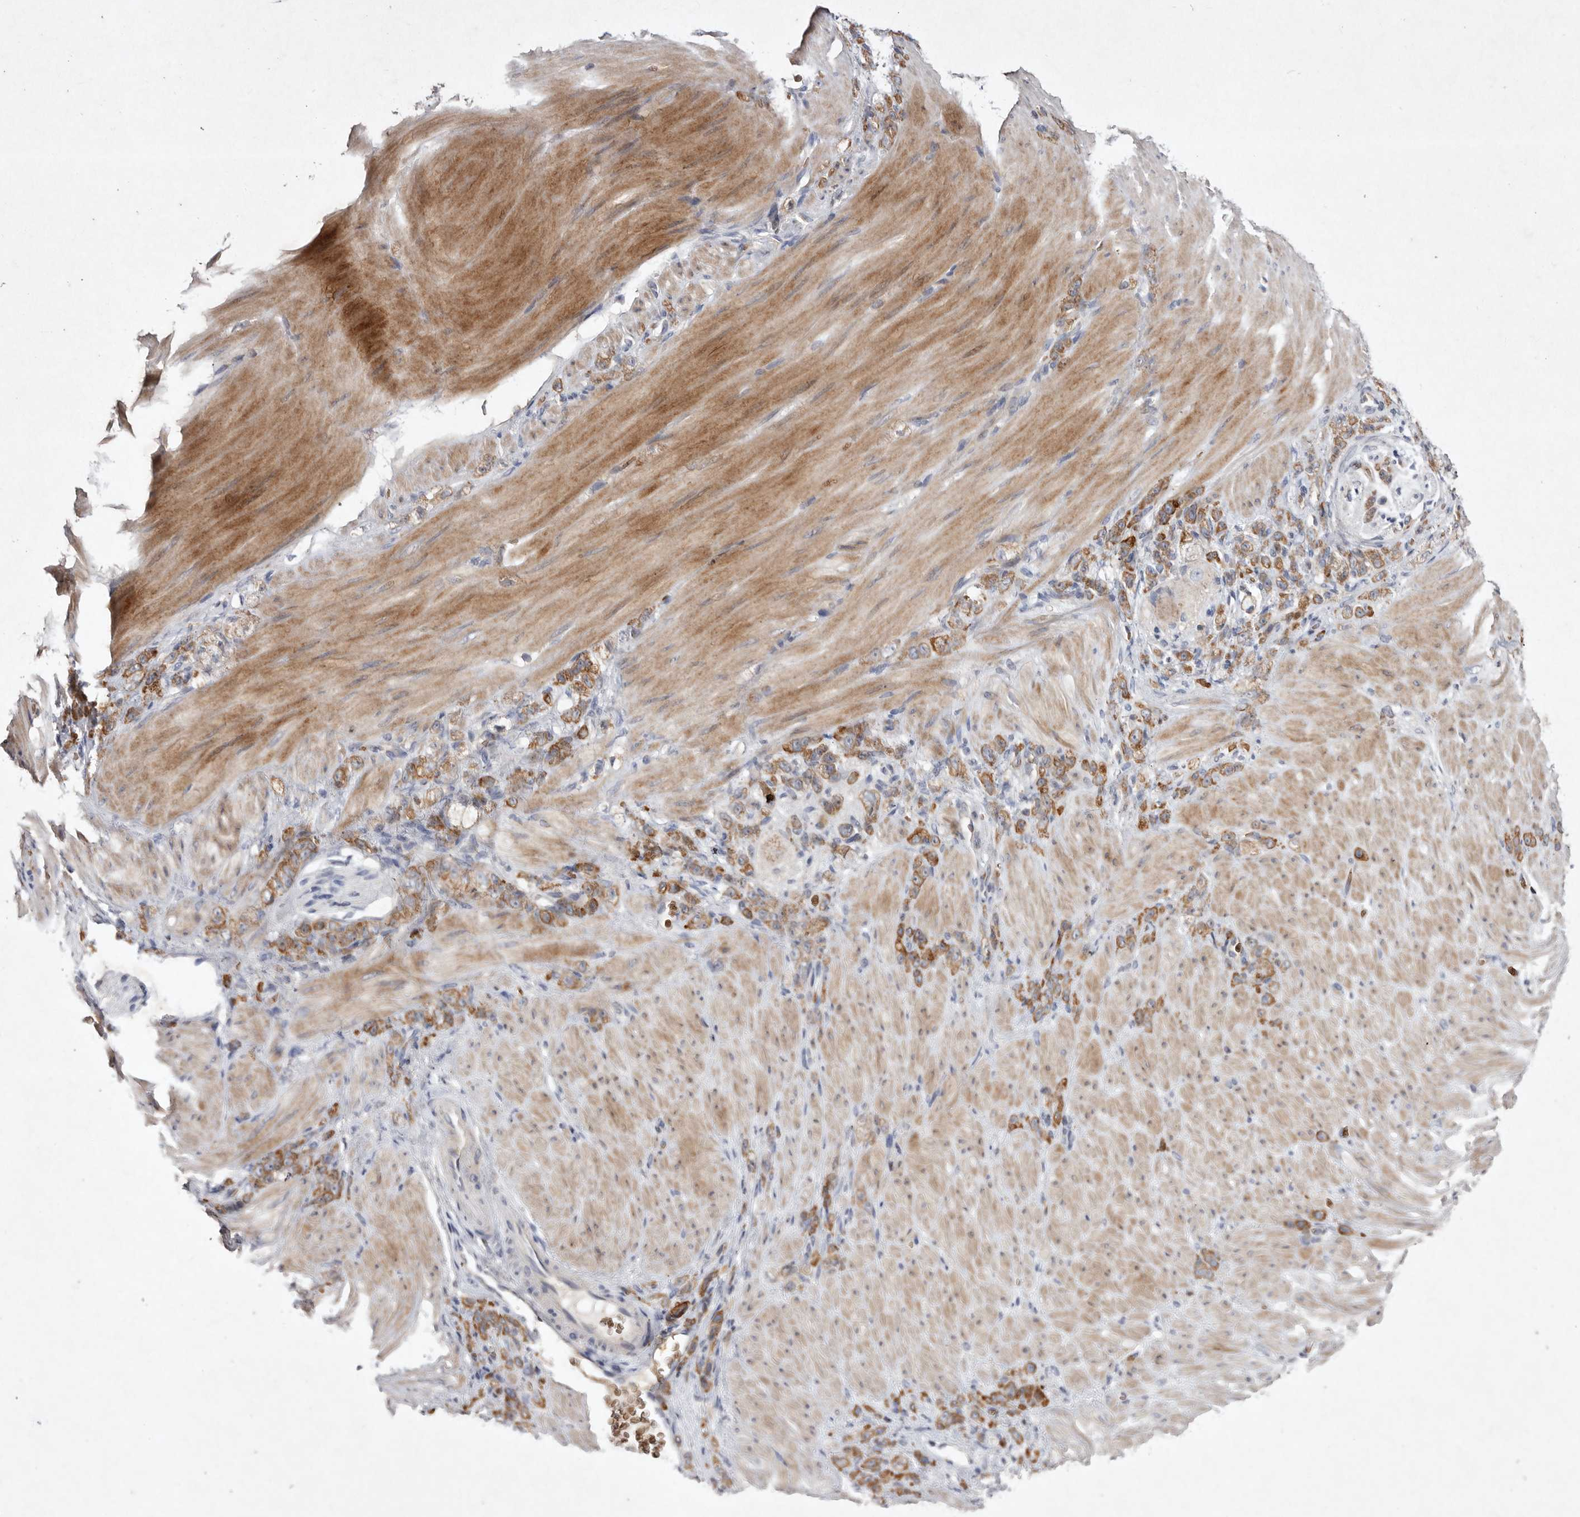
{"staining": {"intensity": "moderate", "quantity": ">75%", "location": "cytoplasmic/membranous"}, "tissue": "stomach cancer", "cell_type": "Tumor cells", "image_type": "cancer", "snomed": [{"axis": "morphology", "description": "Normal tissue, NOS"}, {"axis": "morphology", "description": "Adenocarcinoma, NOS"}, {"axis": "topography", "description": "Stomach"}], "caption": "Protein analysis of stomach cancer tissue demonstrates moderate cytoplasmic/membranous expression in approximately >75% of tumor cells. (DAB = brown stain, brightfield microscopy at high magnification).", "gene": "TNFSF14", "patient": {"sex": "male", "age": 82}}